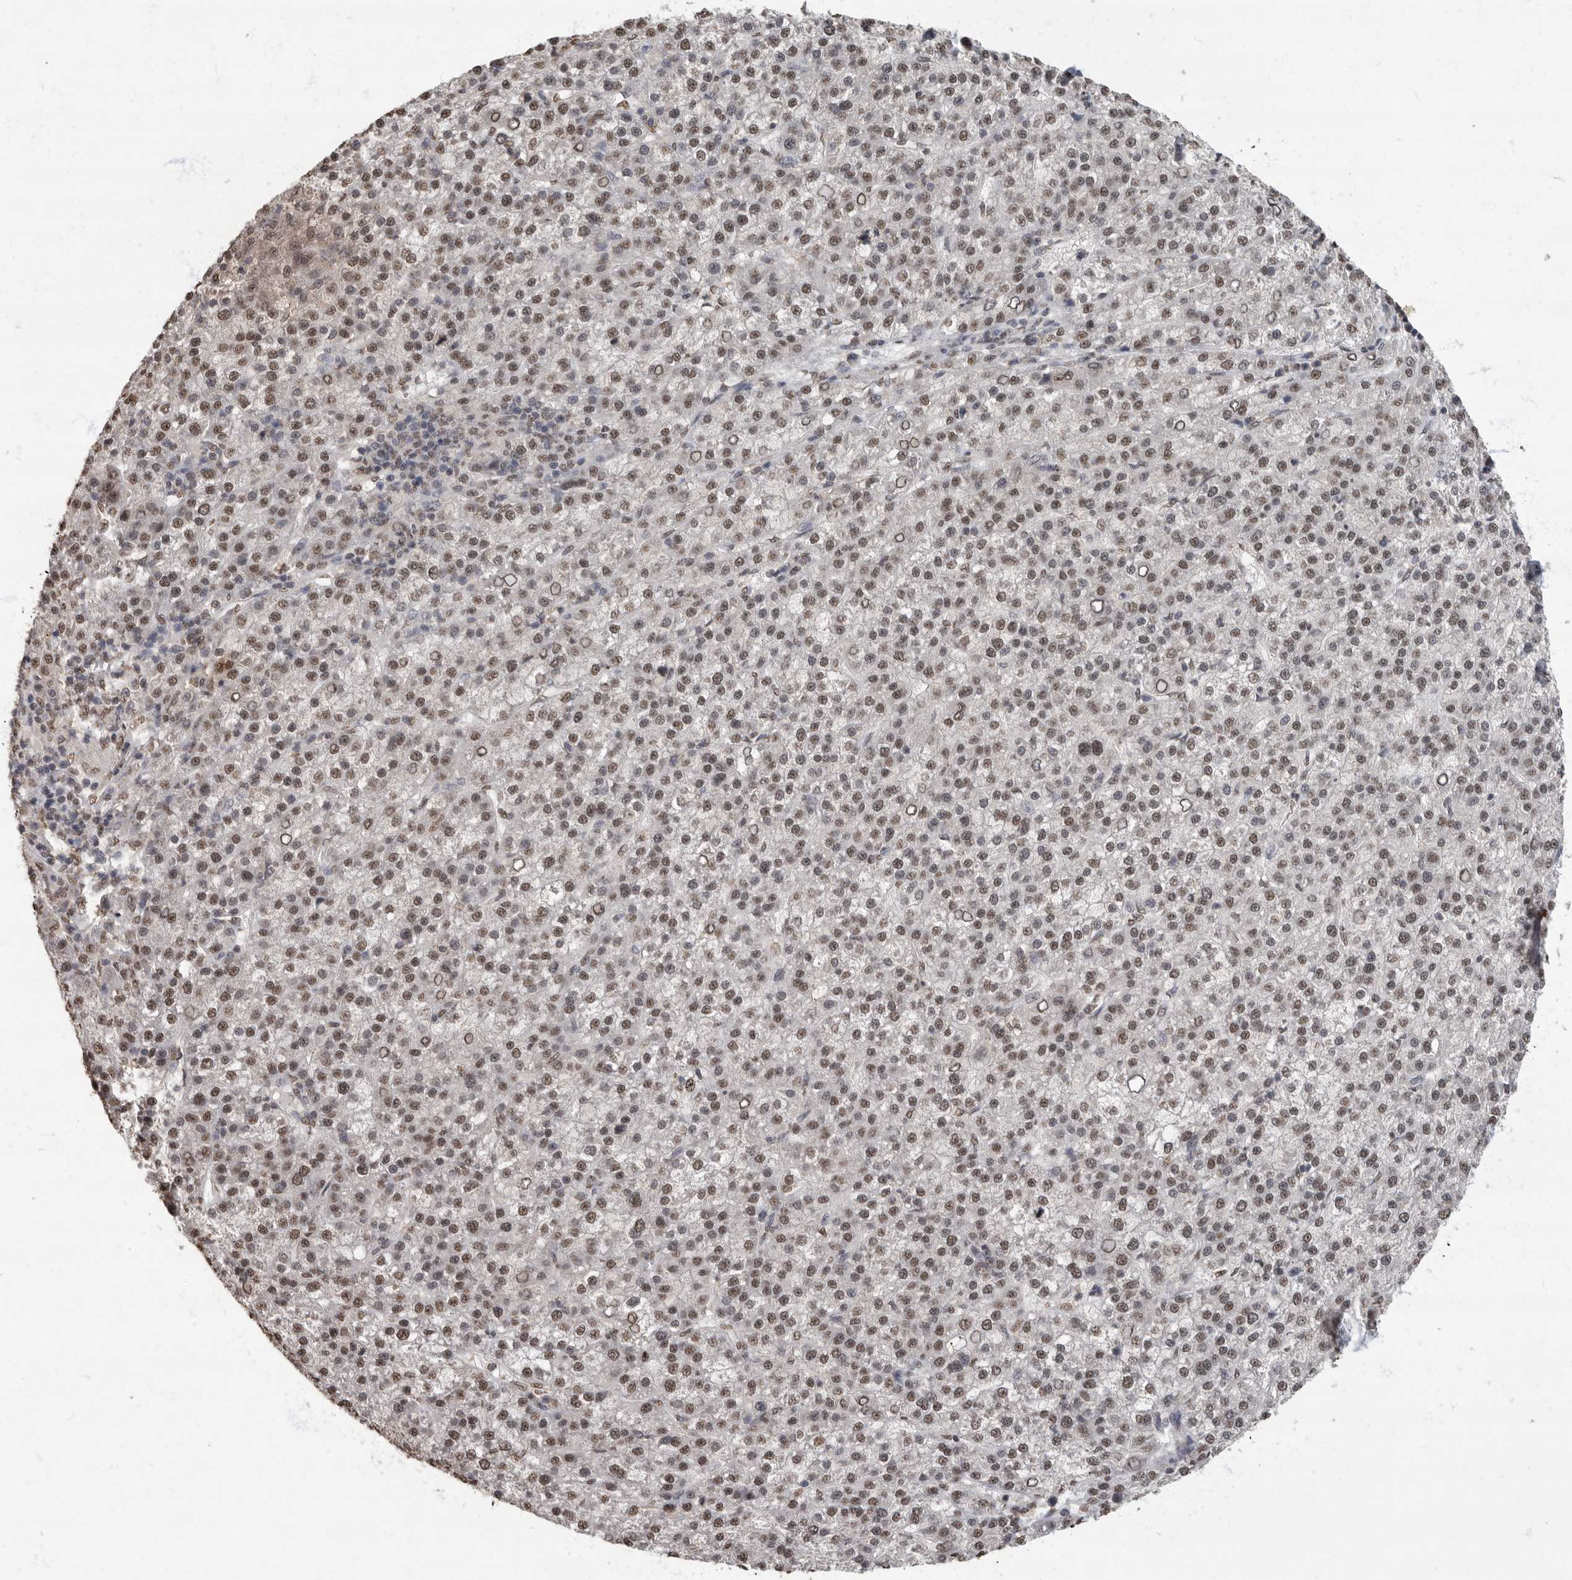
{"staining": {"intensity": "weak", "quantity": ">75%", "location": "nuclear"}, "tissue": "liver cancer", "cell_type": "Tumor cells", "image_type": "cancer", "snomed": [{"axis": "morphology", "description": "Carcinoma, Hepatocellular, NOS"}, {"axis": "topography", "description": "Liver"}], "caption": "High-magnification brightfield microscopy of hepatocellular carcinoma (liver) stained with DAB (brown) and counterstained with hematoxylin (blue). tumor cells exhibit weak nuclear staining is identified in approximately>75% of cells. (Brightfield microscopy of DAB IHC at high magnification).", "gene": "NBL1", "patient": {"sex": "female", "age": 58}}